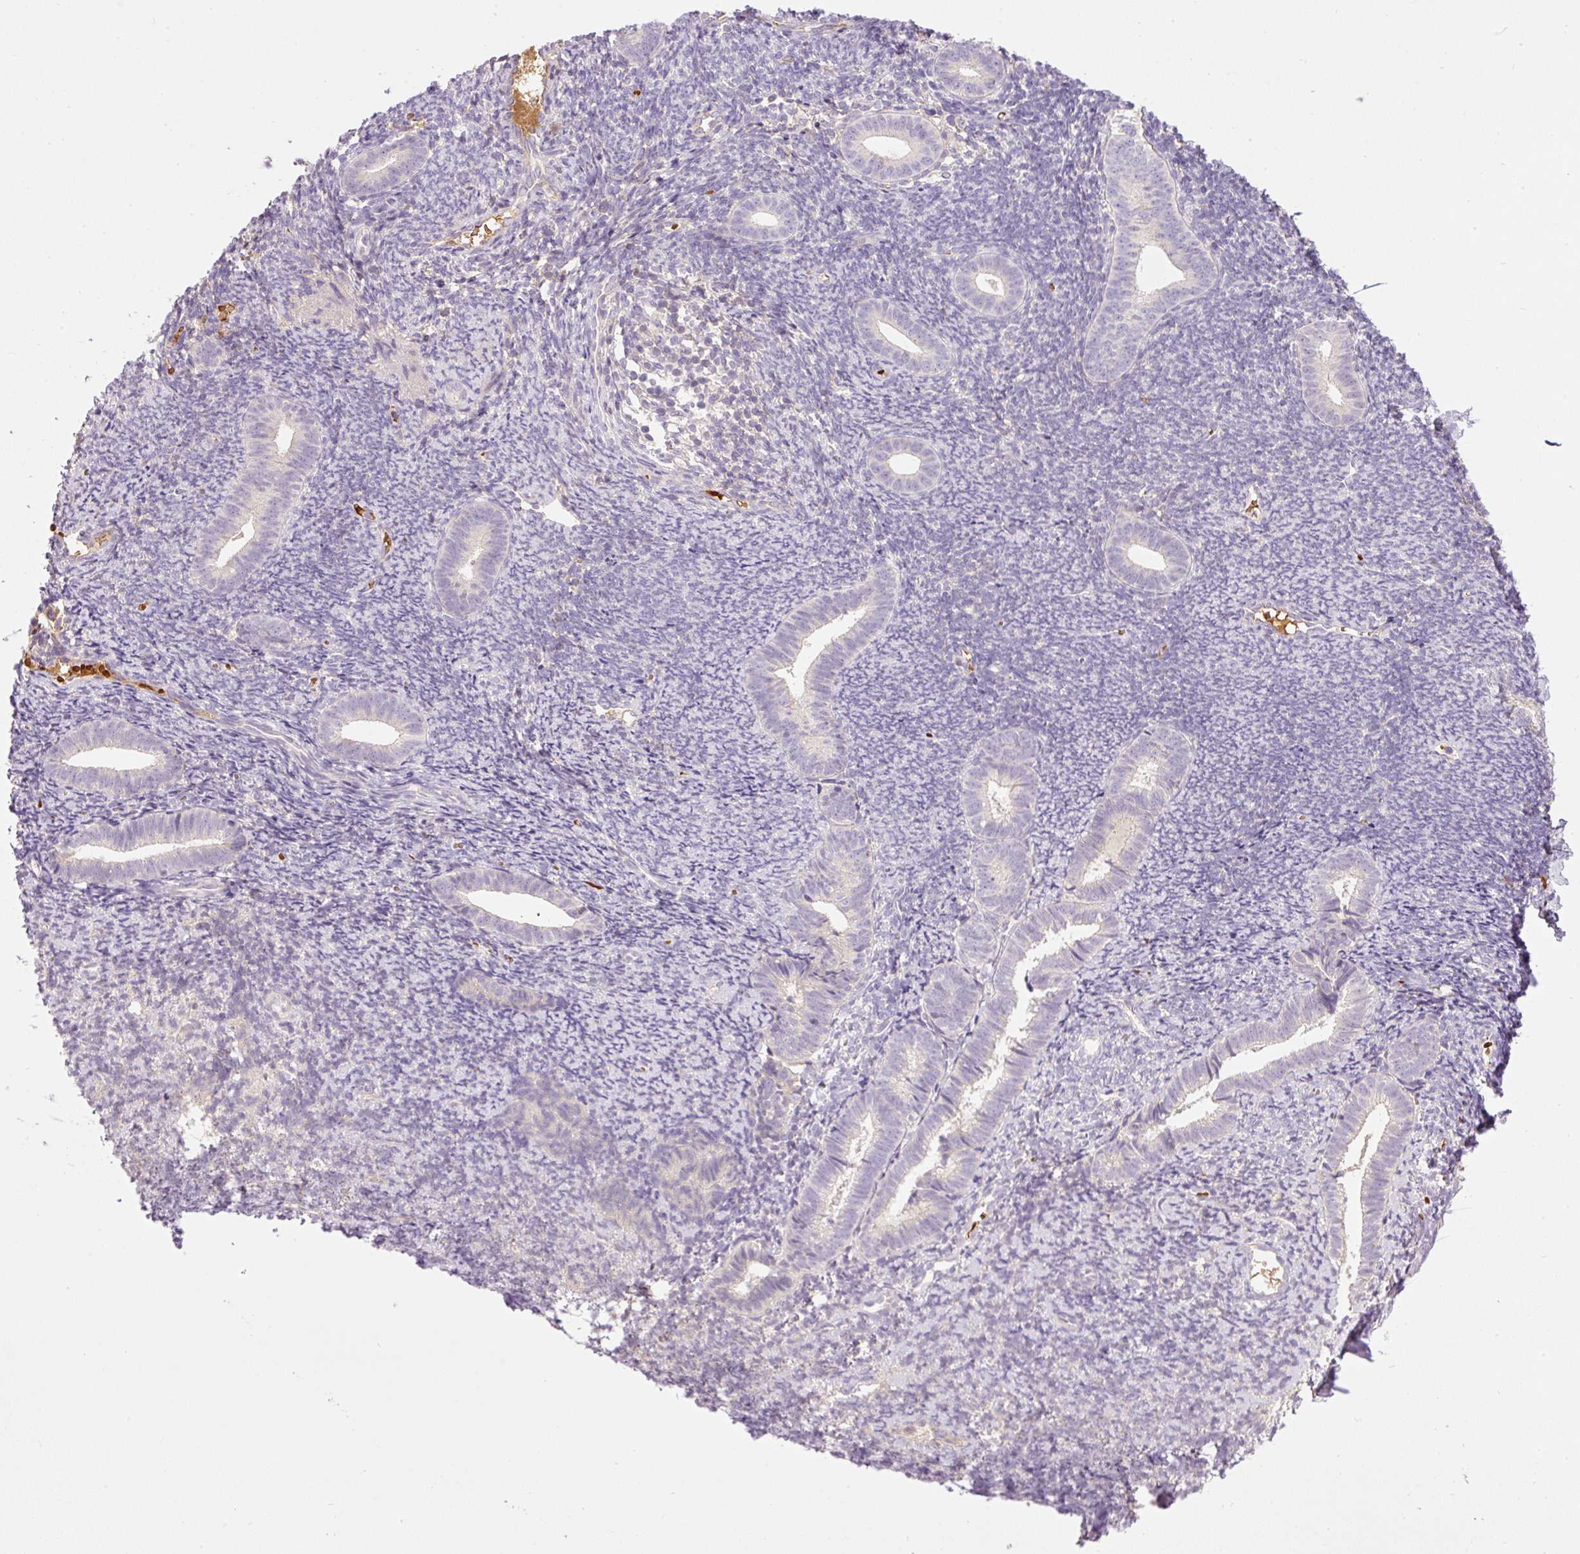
{"staining": {"intensity": "weak", "quantity": "<25%", "location": "cytoplasmic/membranous"}, "tissue": "endometrium", "cell_type": "Cells in endometrial stroma", "image_type": "normal", "snomed": [{"axis": "morphology", "description": "Normal tissue, NOS"}, {"axis": "topography", "description": "Endometrium"}], "caption": "This is an IHC micrograph of normal human endometrium. There is no expression in cells in endometrial stroma.", "gene": "CMTM8", "patient": {"sex": "female", "age": 39}}